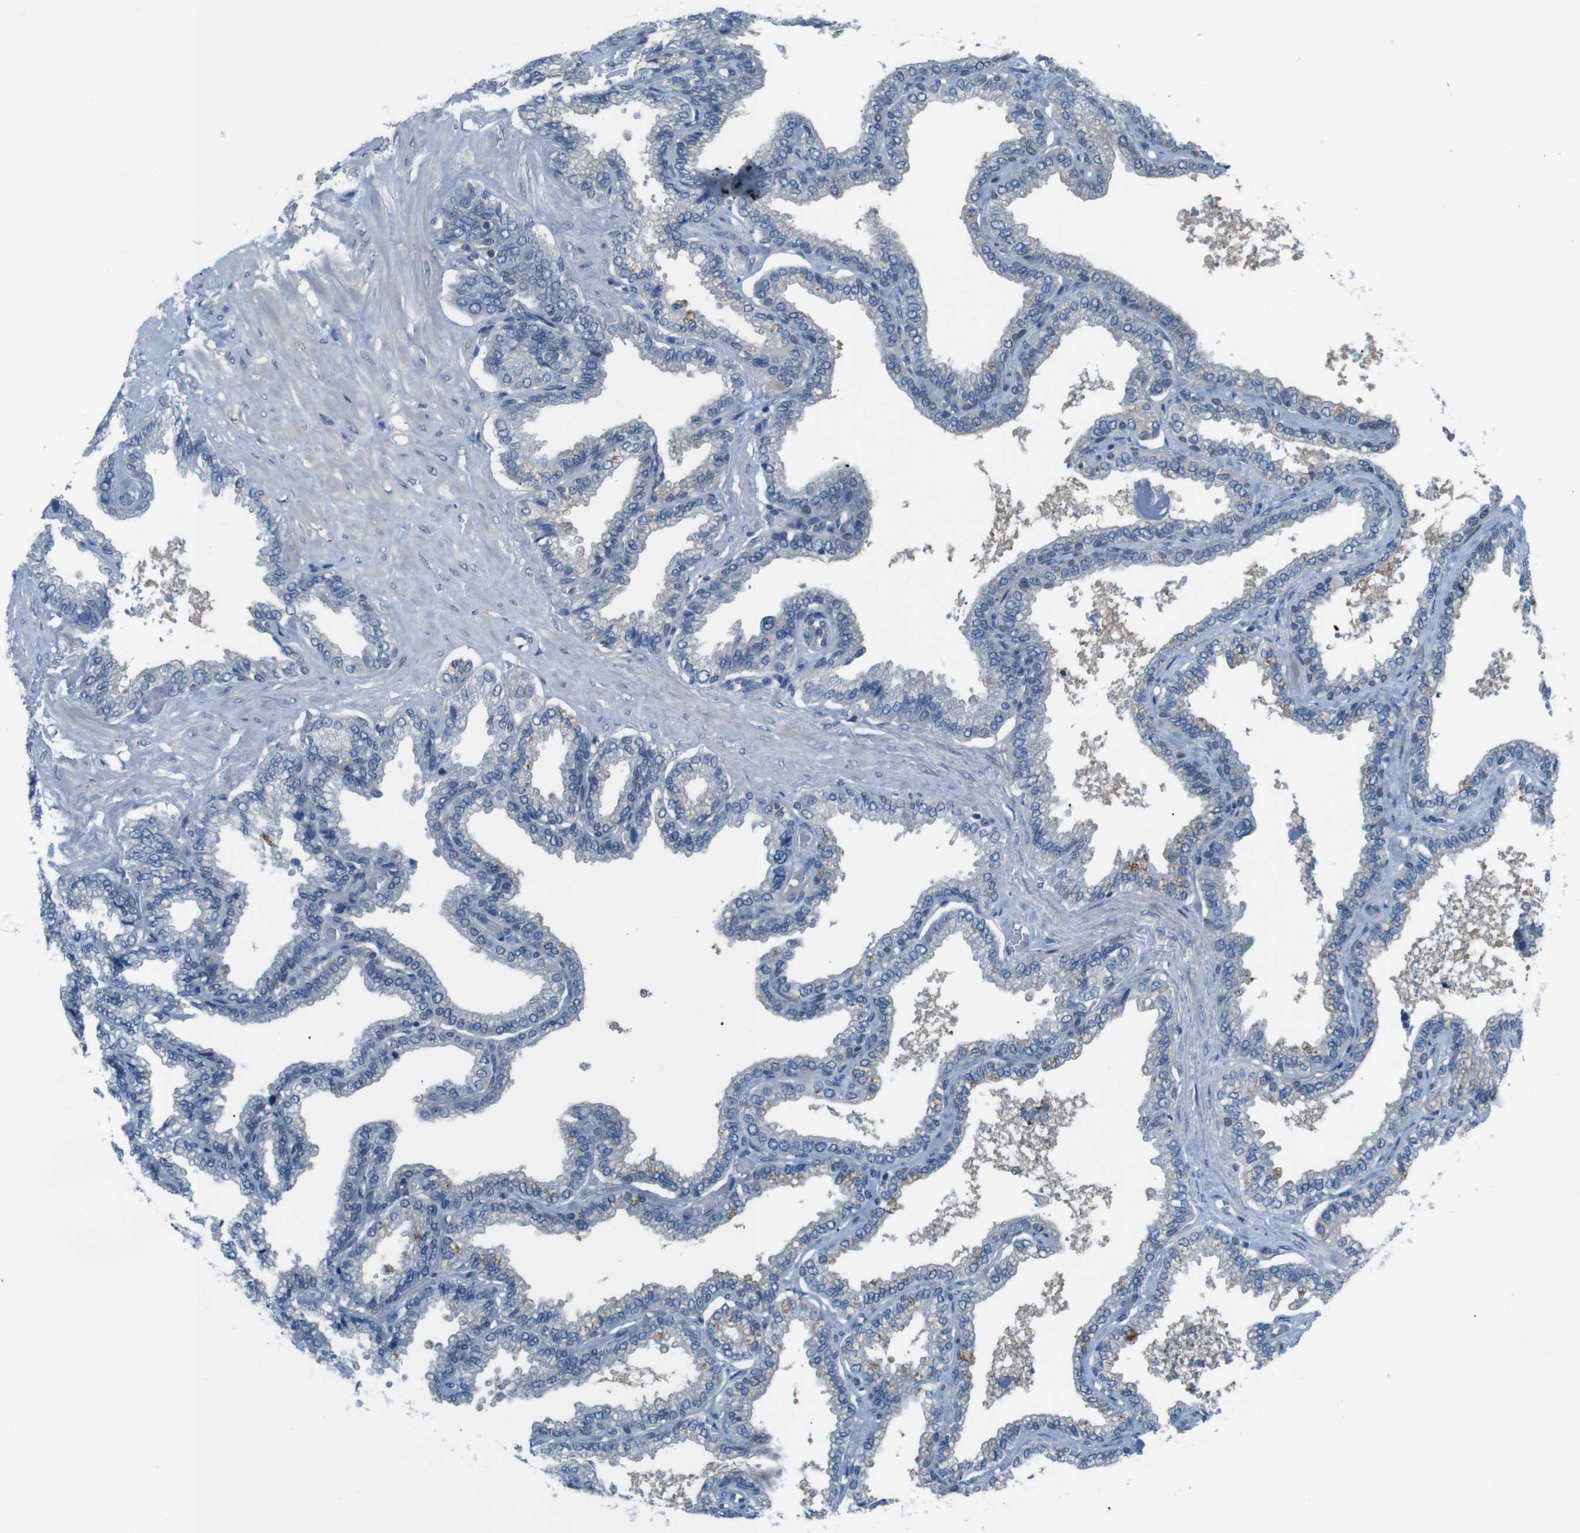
{"staining": {"intensity": "moderate", "quantity": "<25%", "location": "cytoplasmic/membranous"}, "tissue": "seminal vesicle", "cell_type": "Glandular cells", "image_type": "normal", "snomed": [{"axis": "morphology", "description": "Normal tissue, NOS"}, {"axis": "topography", "description": "Seminal veicle"}], "caption": "Protein analysis of unremarkable seminal vesicle exhibits moderate cytoplasmic/membranous staining in about <25% of glandular cells. (brown staining indicates protein expression, while blue staining denotes nuclei).", "gene": "NANOS2", "patient": {"sex": "male", "age": 46}}